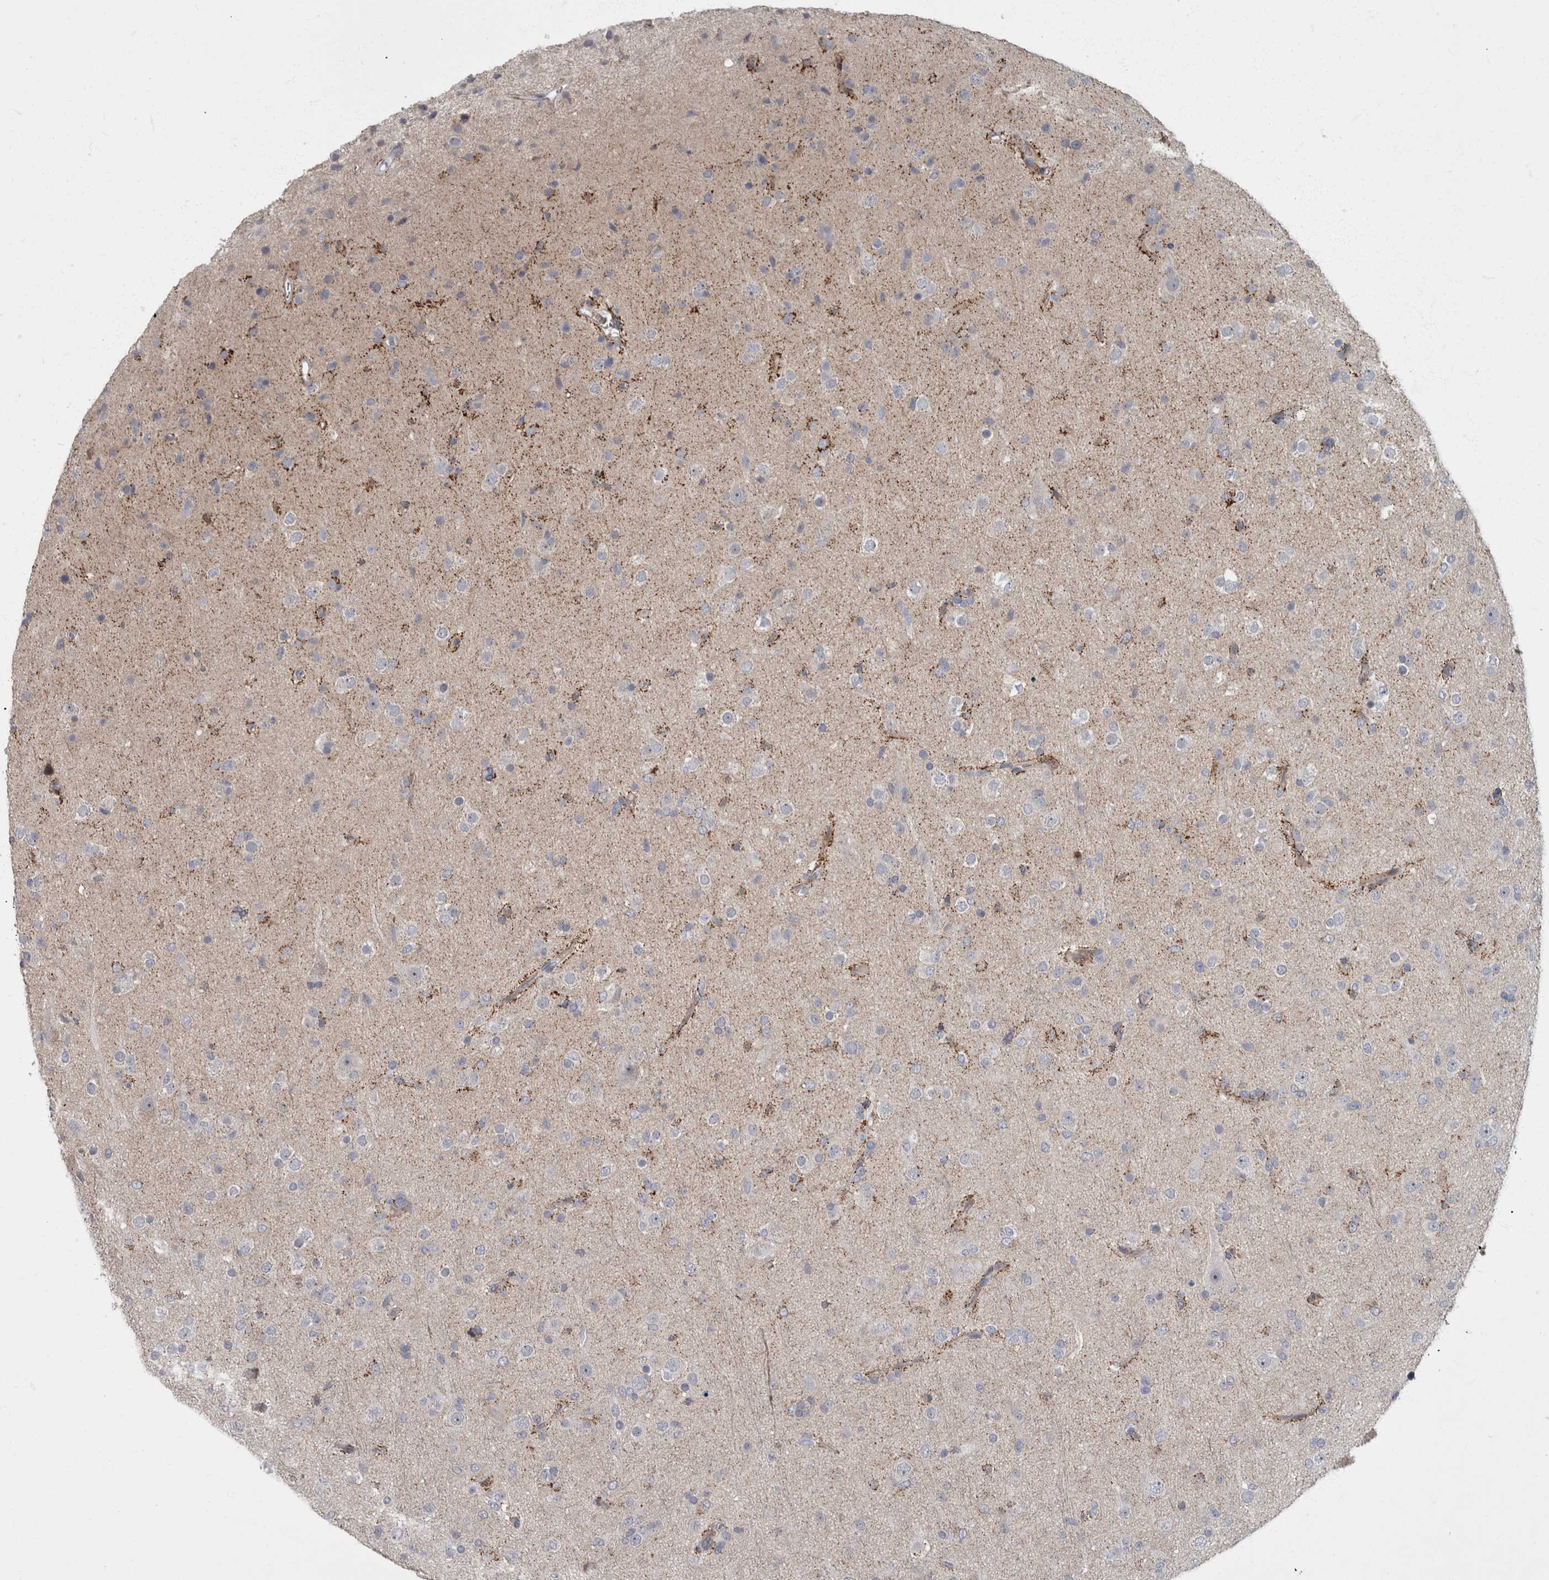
{"staining": {"intensity": "negative", "quantity": "none", "location": "none"}, "tissue": "glioma", "cell_type": "Tumor cells", "image_type": "cancer", "snomed": [{"axis": "morphology", "description": "Glioma, malignant, Low grade"}, {"axis": "topography", "description": "Brain"}], "caption": "Tumor cells show no significant protein staining in glioma. (Stains: DAB immunohistochemistry (IHC) with hematoxylin counter stain, Microscopy: brightfield microscopy at high magnification).", "gene": "CDC42BPG", "patient": {"sex": "male", "age": 65}}